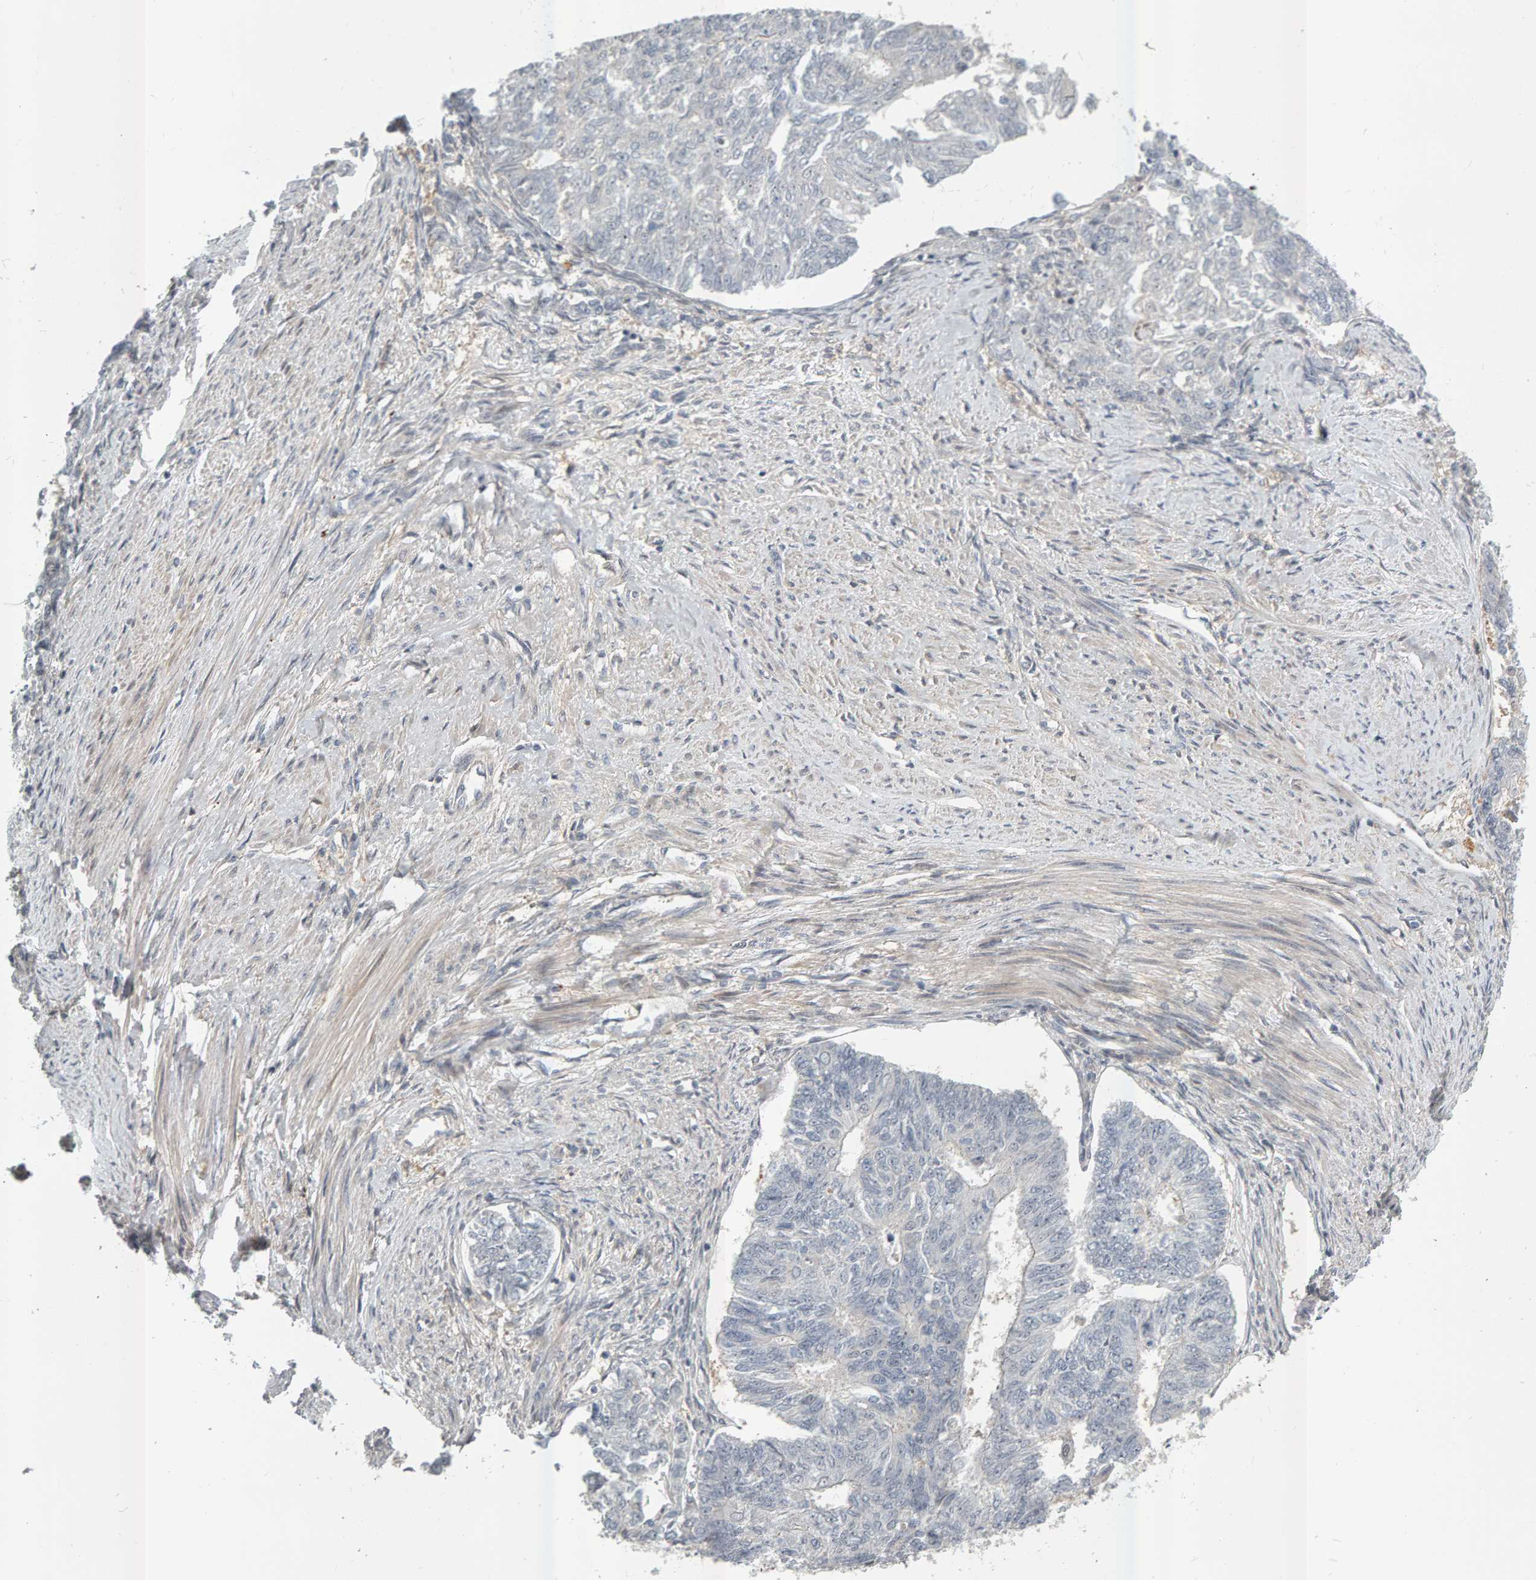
{"staining": {"intensity": "negative", "quantity": "none", "location": "none"}, "tissue": "endometrial cancer", "cell_type": "Tumor cells", "image_type": "cancer", "snomed": [{"axis": "morphology", "description": "Adenocarcinoma, NOS"}, {"axis": "topography", "description": "Endometrium"}], "caption": "A photomicrograph of endometrial adenocarcinoma stained for a protein exhibits no brown staining in tumor cells.", "gene": "ZNF160", "patient": {"sex": "female", "age": 32}}